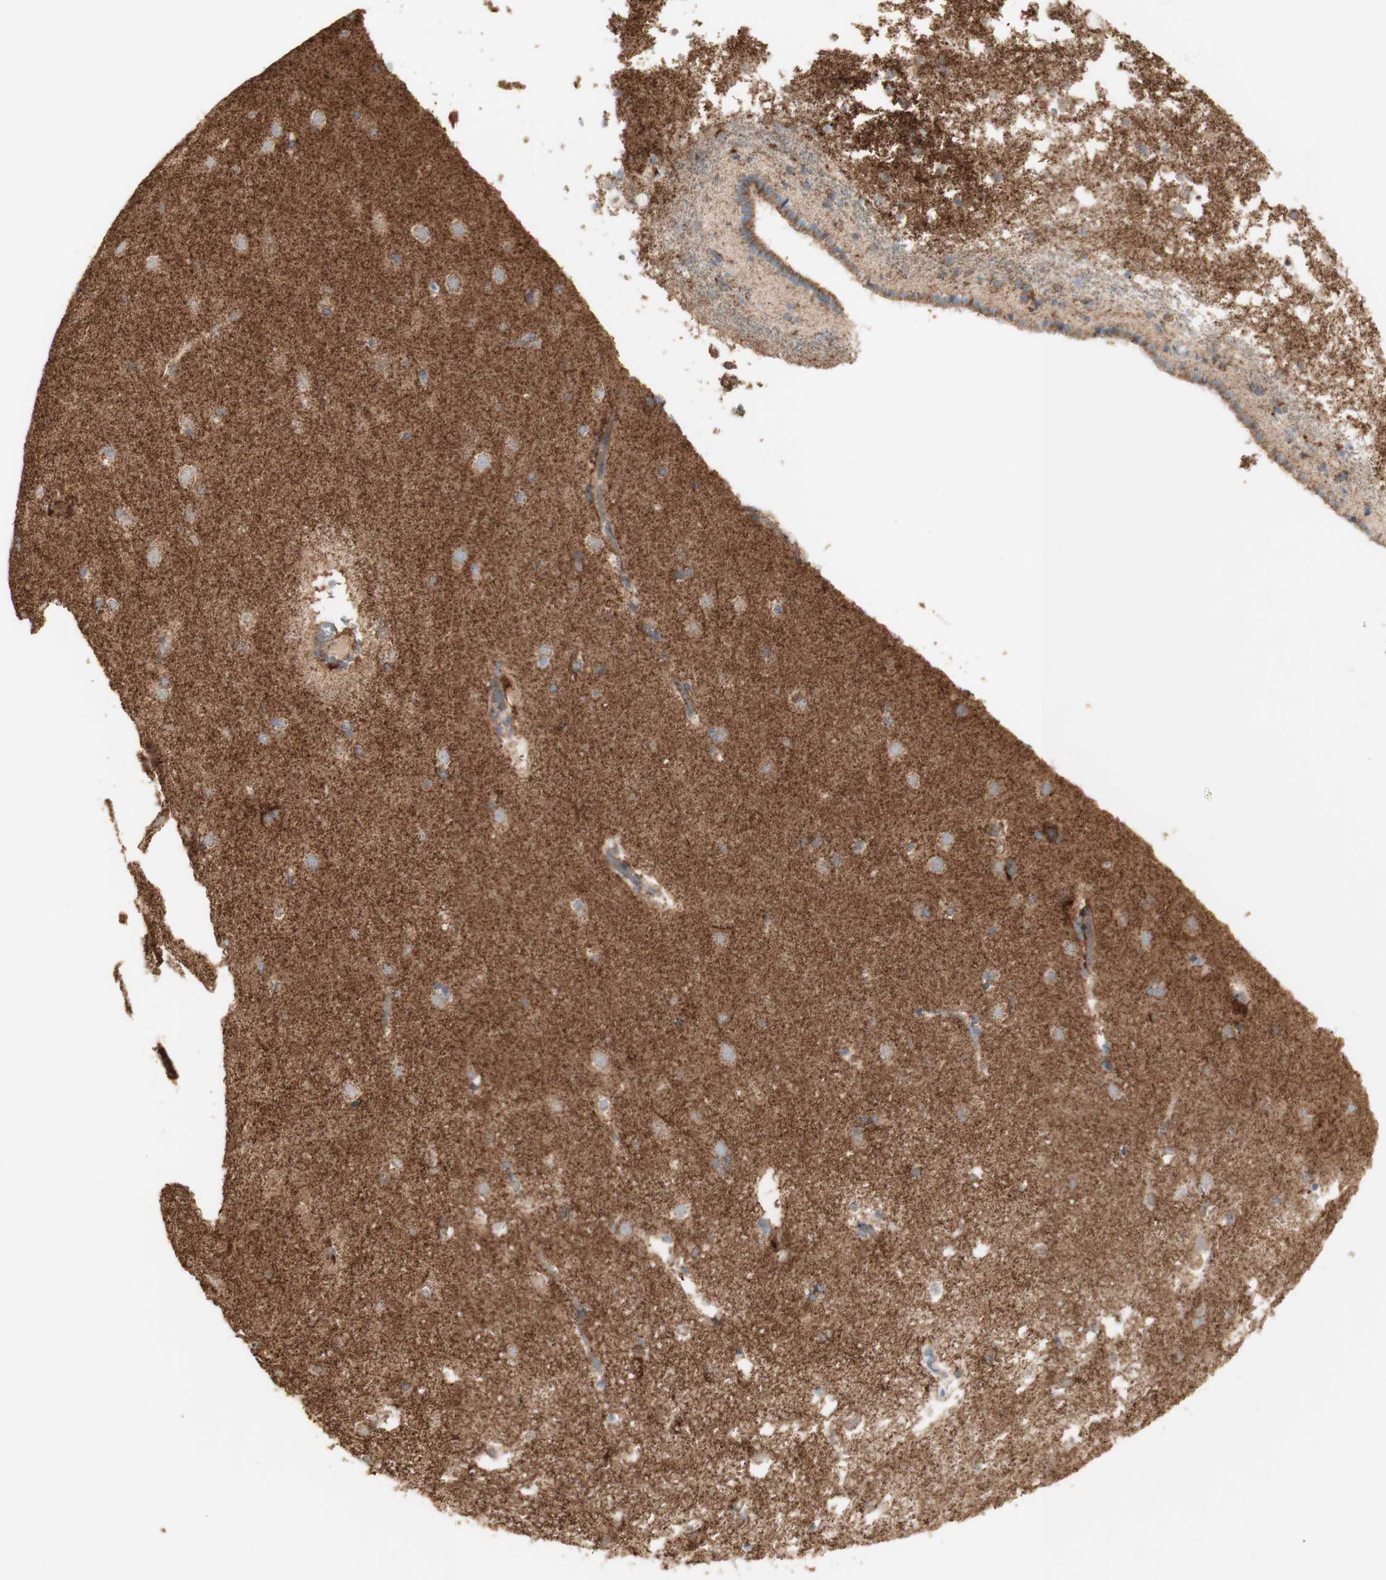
{"staining": {"intensity": "weak", "quantity": ">75%", "location": "cytoplasmic/membranous"}, "tissue": "caudate", "cell_type": "Glial cells", "image_type": "normal", "snomed": [{"axis": "morphology", "description": "Normal tissue, NOS"}, {"axis": "topography", "description": "Lateral ventricle wall"}], "caption": "Protein staining by immunohistochemistry (IHC) shows weak cytoplasmic/membranous expression in approximately >75% of glial cells in normal caudate. Nuclei are stained in blue.", "gene": "LETM1", "patient": {"sex": "female", "age": 19}}